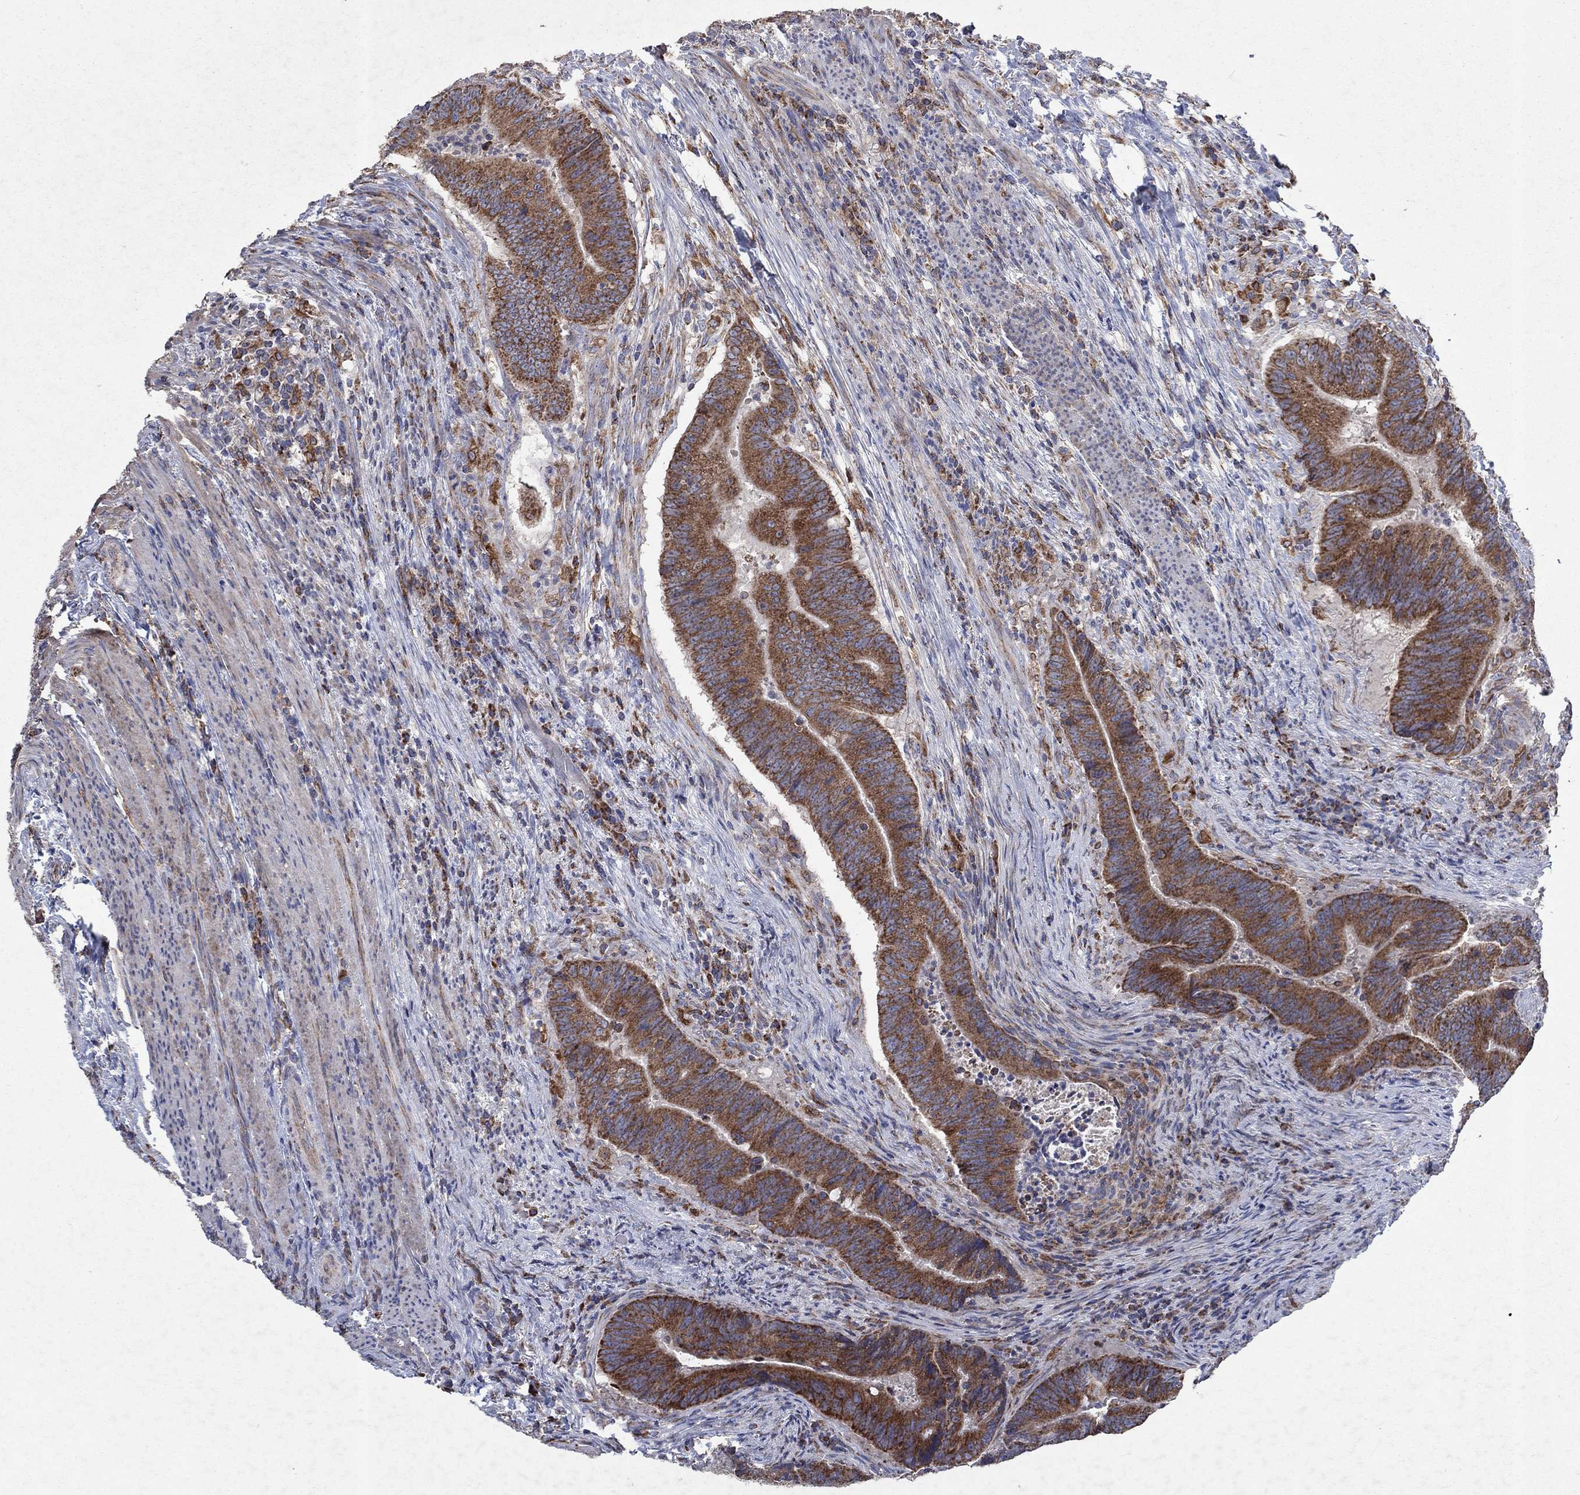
{"staining": {"intensity": "strong", "quantity": ">75%", "location": "cytoplasmic/membranous"}, "tissue": "colorectal cancer", "cell_type": "Tumor cells", "image_type": "cancer", "snomed": [{"axis": "morphology", "description": "Adenocarcinoma, NOS"}, {"axis": "topography", "description": "Colon"}], "caption": "About >75% of tumor cells in human colorectal cancer display strong cytoplasmic/membranous protein expression as visualized by brown immunohistochemical staining.", "gene": "NCEH1", "patient": {"sex": "female", "age": 87}}